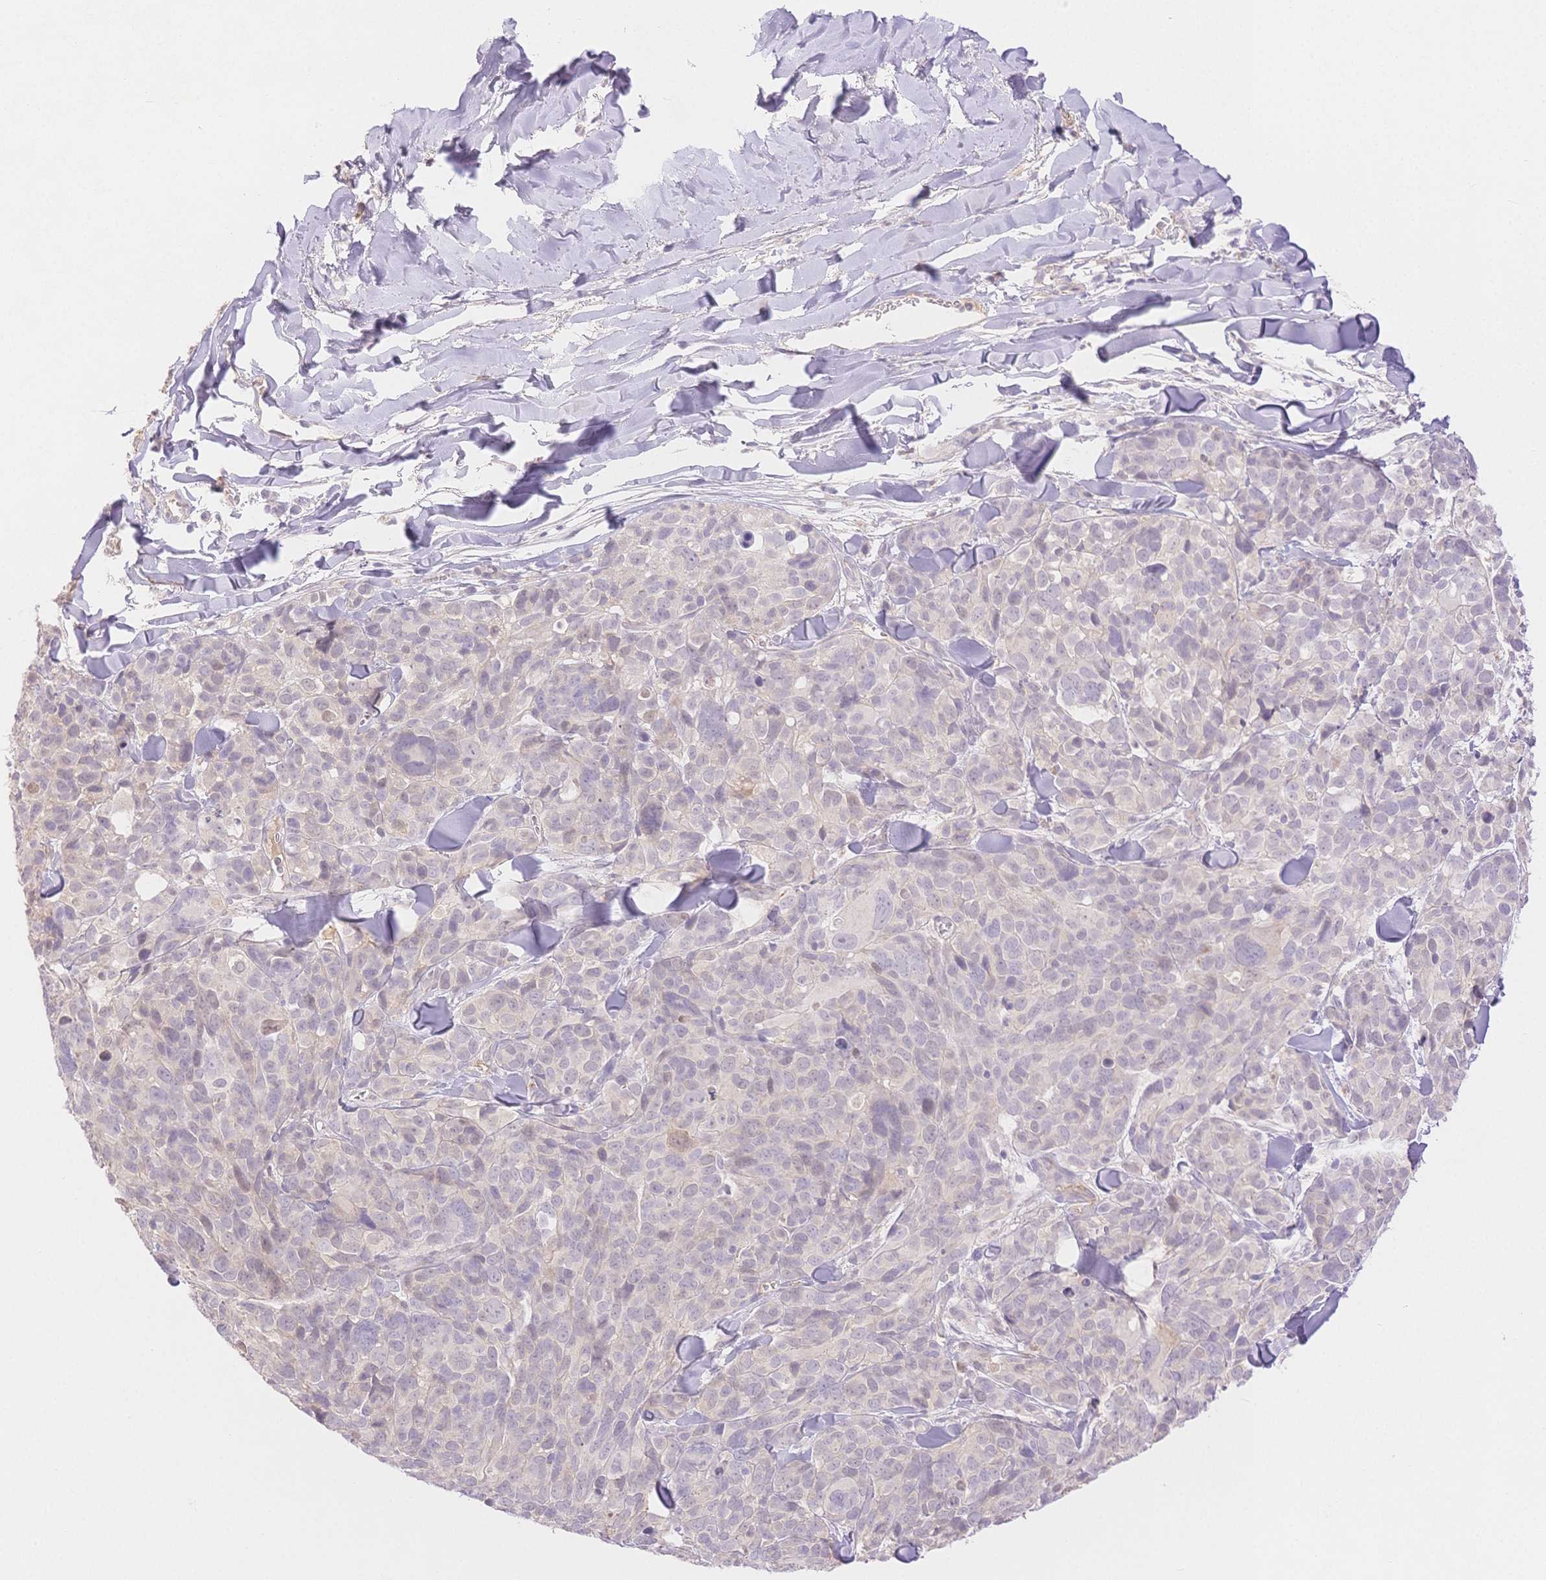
{"staining": {"intensity": "negative", "quantity": "none", "location": "none"}, "tissue": "melanoma", "cell_type": "Tumor cells", "image_type": "cancer", "snomed": [{"axis": "morphology", "description": "Malignant melanoma, NOS"}, {"axis": "topography", "description": "Skin"}], "caption": "Immunohistochemical staining of human malignant melanoma shows no significant staining in tumor cells.", "gene": "WDR54", "patient": {"sex": "male", "age": 51}}